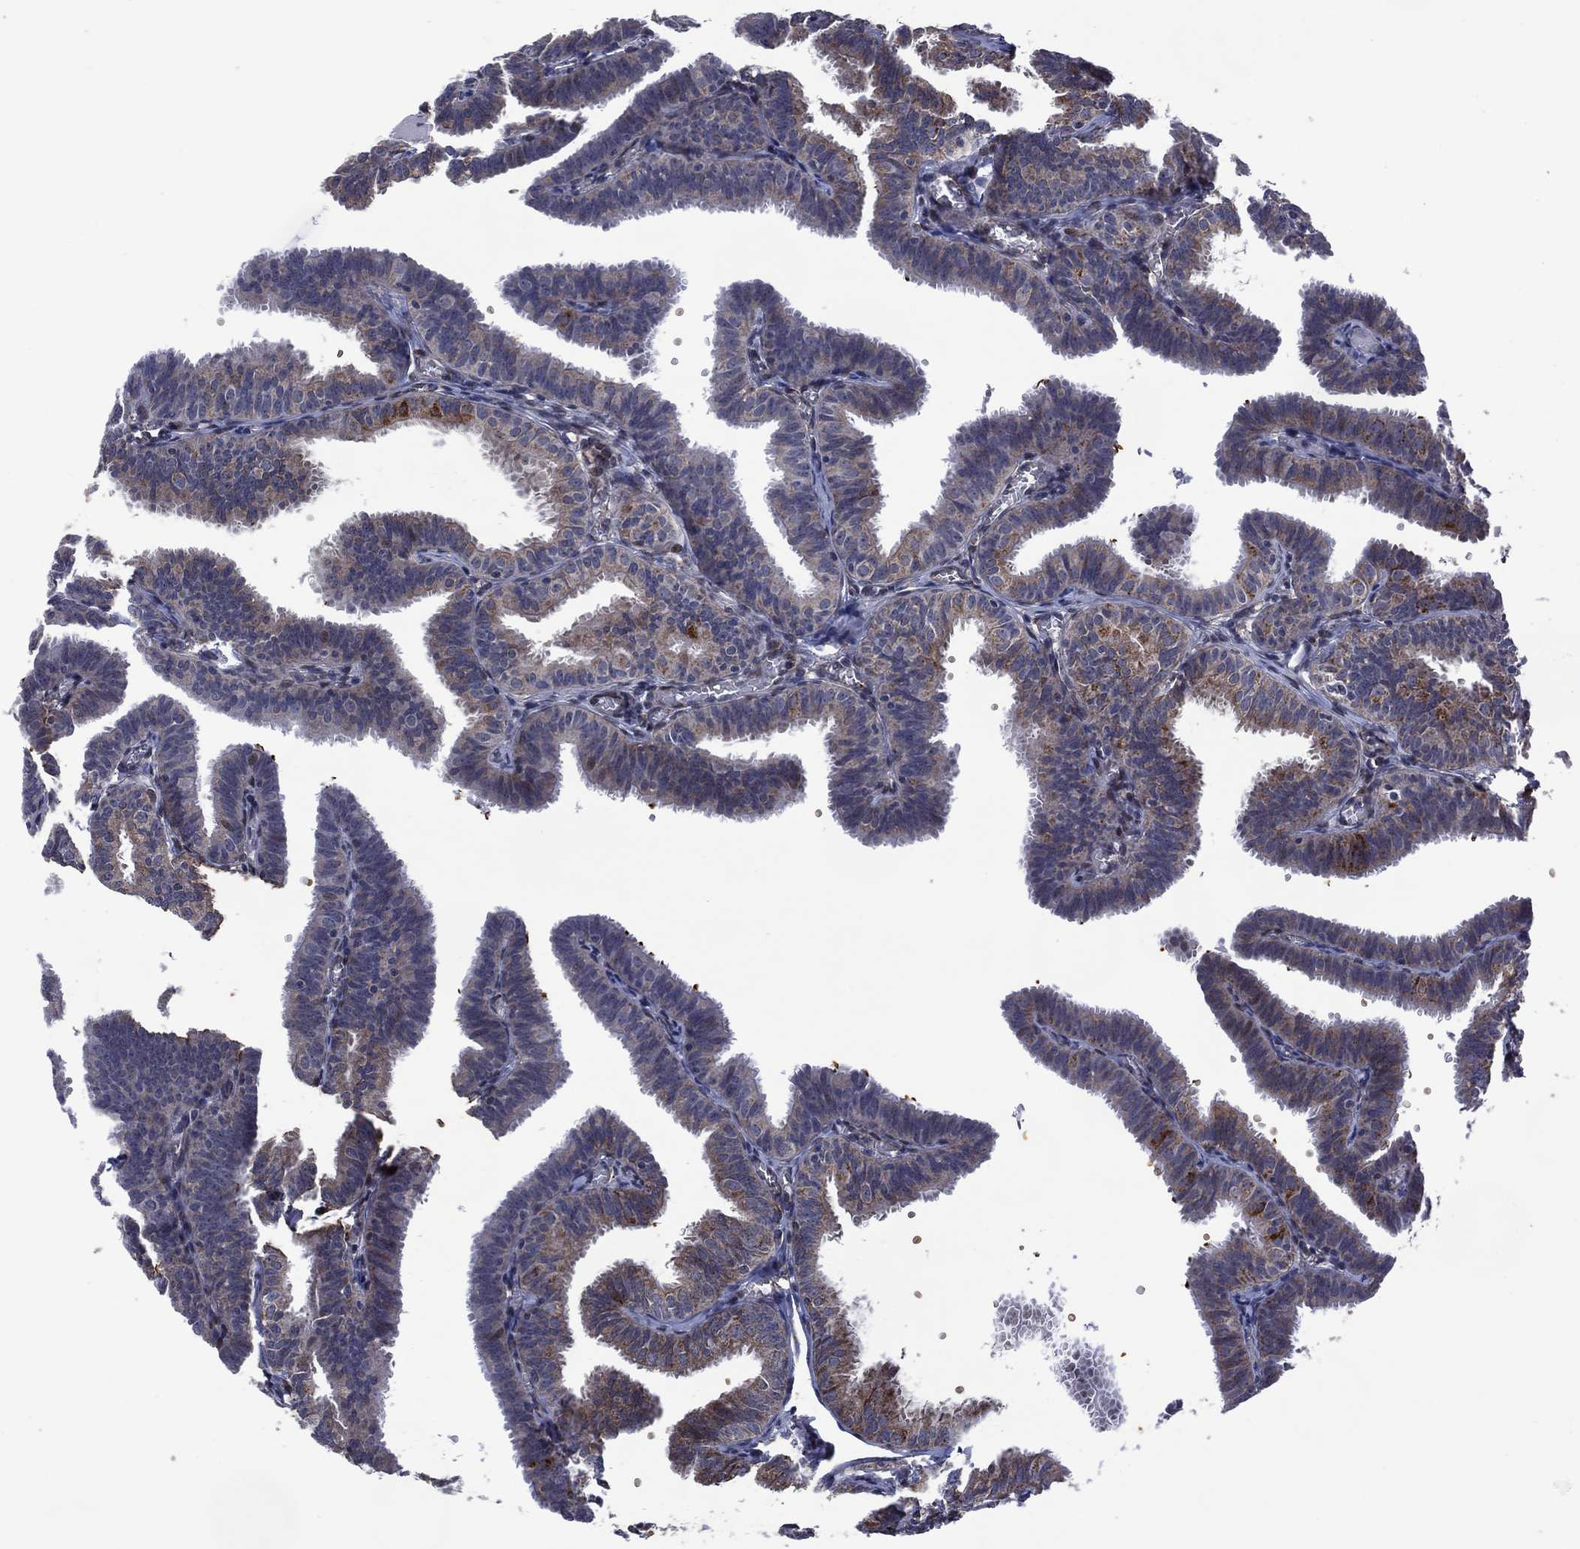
{"staining": {"intensity": "weak", "quantity": "<25%", "location": "cytoplasmic/membranous"}, "tissue": "fallopian tube", "cell_type": "Glandular cells", "image_type": "normal", "snomed": [{"axis": "morphology", "description": "Normal tissue, NOS"}, {"axis": "topography", "description": "Fallopian tube"}], "caption": "An image of human fallopian tube is negative for staining in glandular cells. (DAB immunohistochemistry with hematoxylin counter stain).", "gene": "HTD2", "patient": {"sex": "female", "age": 25}}